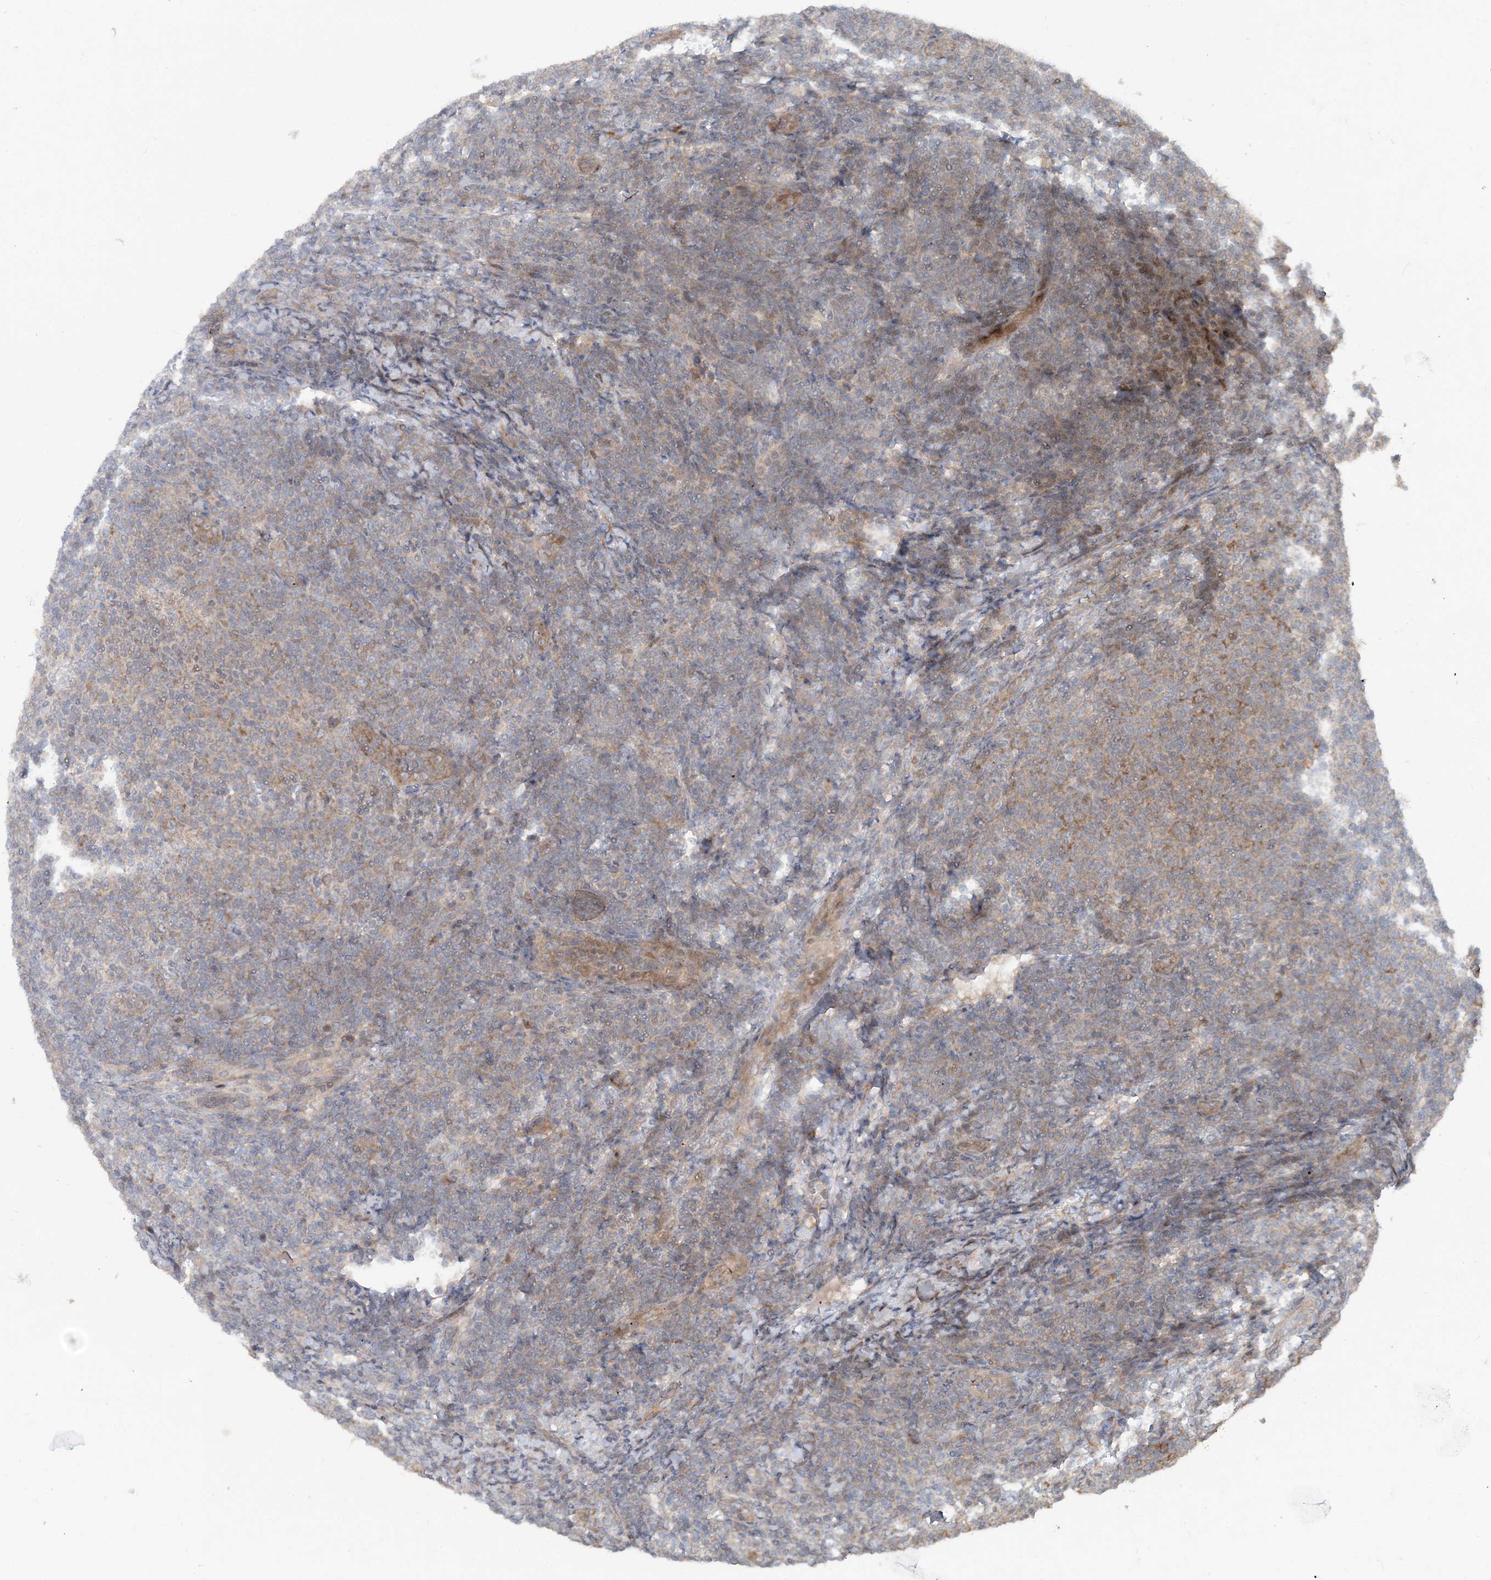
{"staining": {"intensity": "moderate", "quantity": "25%-75%", "location": "cytoplasmic/membranous"}, "tissue": "lymphoma", "cell_type": "Tumor cells", "image_type": "cancer", "snomed": [{"axis": "morphology", "description": "Malignant lymphoma, non-Hodgkin's type, Low grade"}, {"axis": "topography", "description": "Lymph node"}], "caption": "Human lymphoma stained with a protein marker exhibits moderate staining in tumor cells.", "gene": "GEMIN5", "patient": {"sex": "male", "age": 66}}